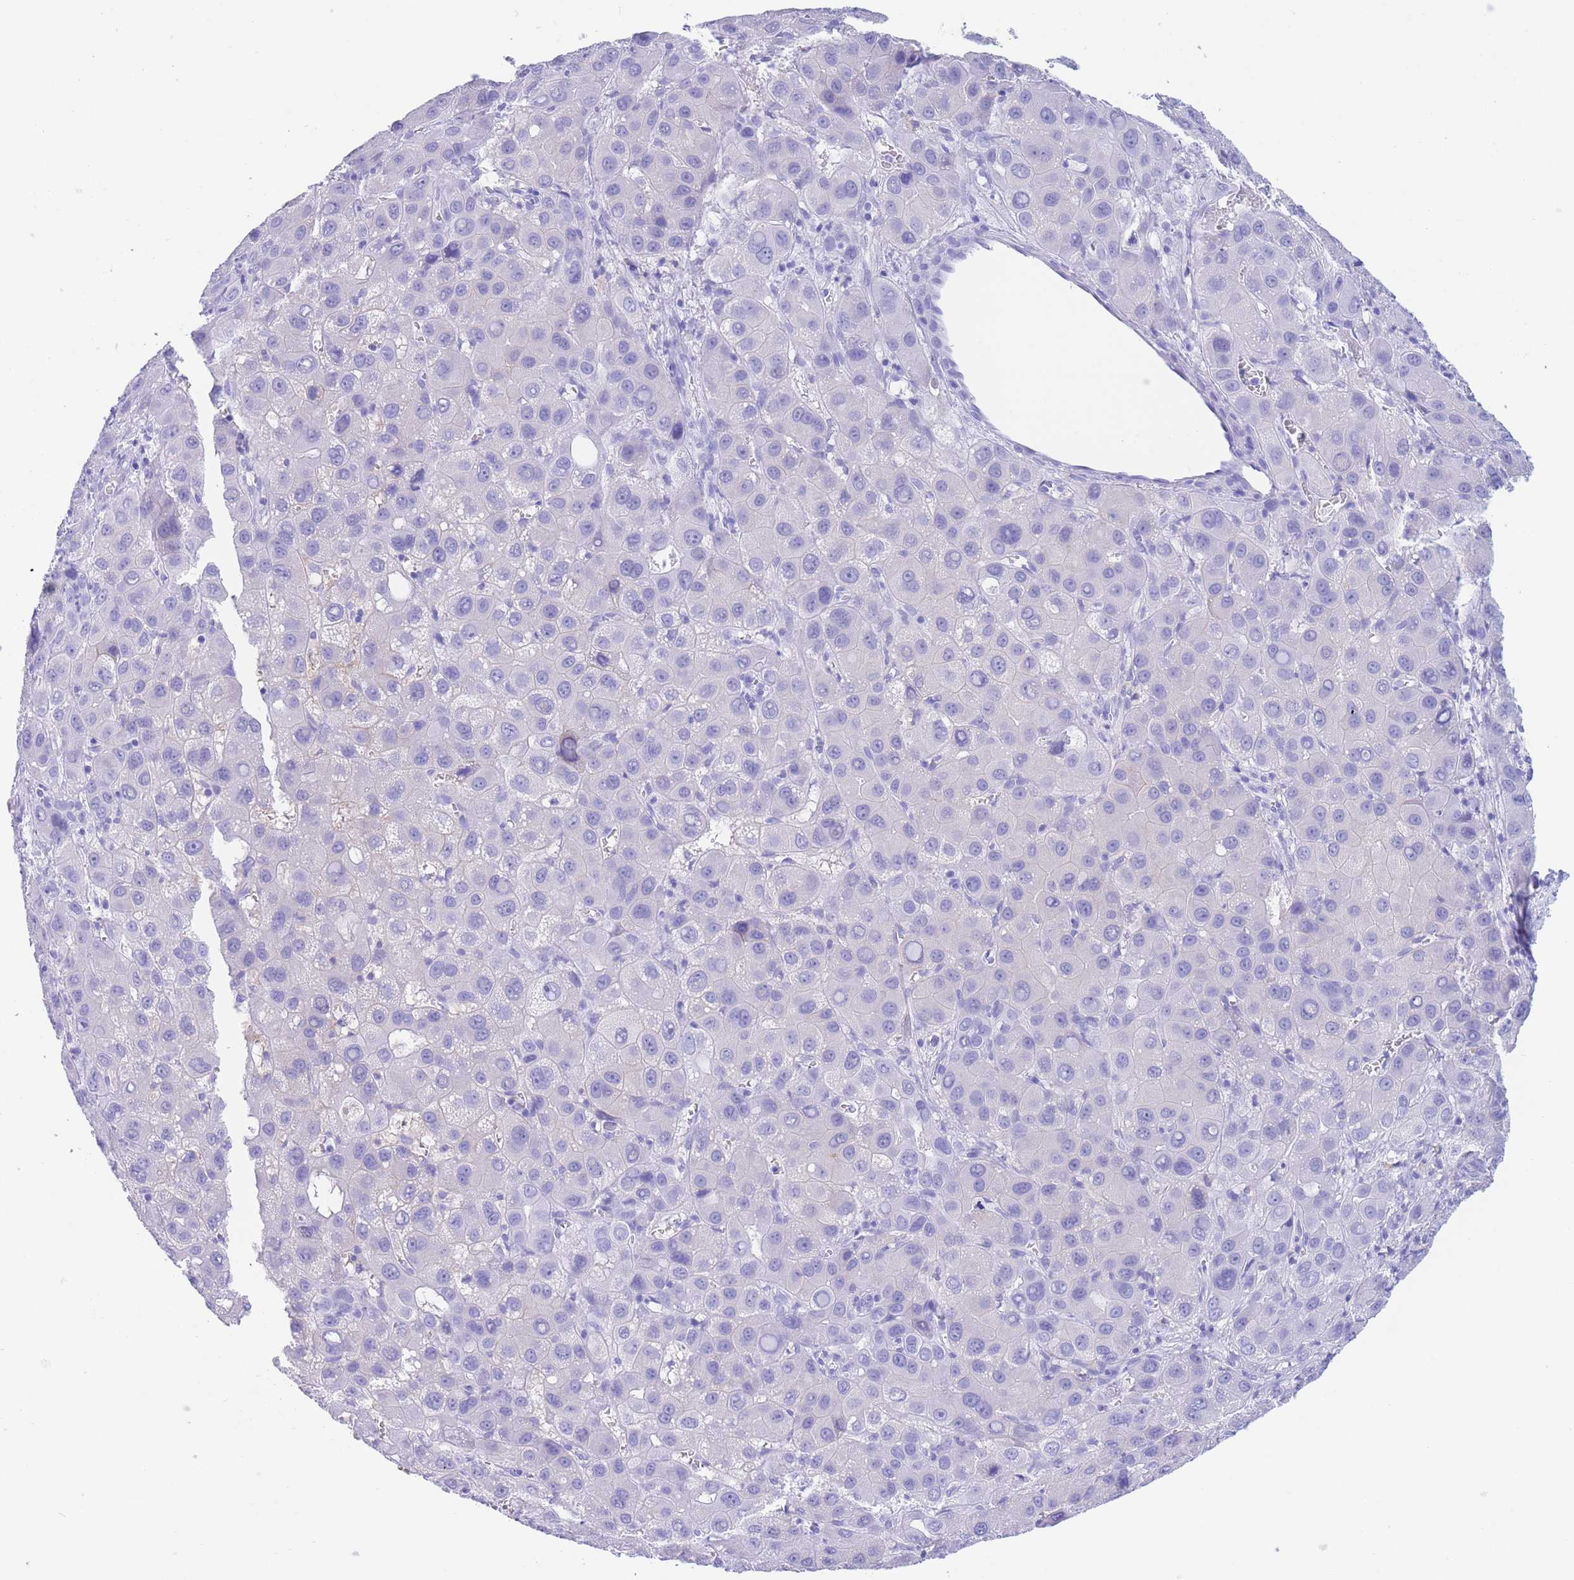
{"staining": {"intensity": "negative", "quantity": "none", "location": "none"}, "tissue": "liver cancer", "cell_type": "Tumor cells", "image_type": "cancer", "snomed": [{"axis": "morphology", "description": "Carcinoma, Hepatocellular, NOS"}, {"axis": "topography", "description": "Liver"}], "caption": "Liver cancer stained for a protein using immunohistochemistry (IHC) exhibits no positivity tumor cells.", "gene": "SLCO1B3", "patient": {"sex": "male", "age": 55}}